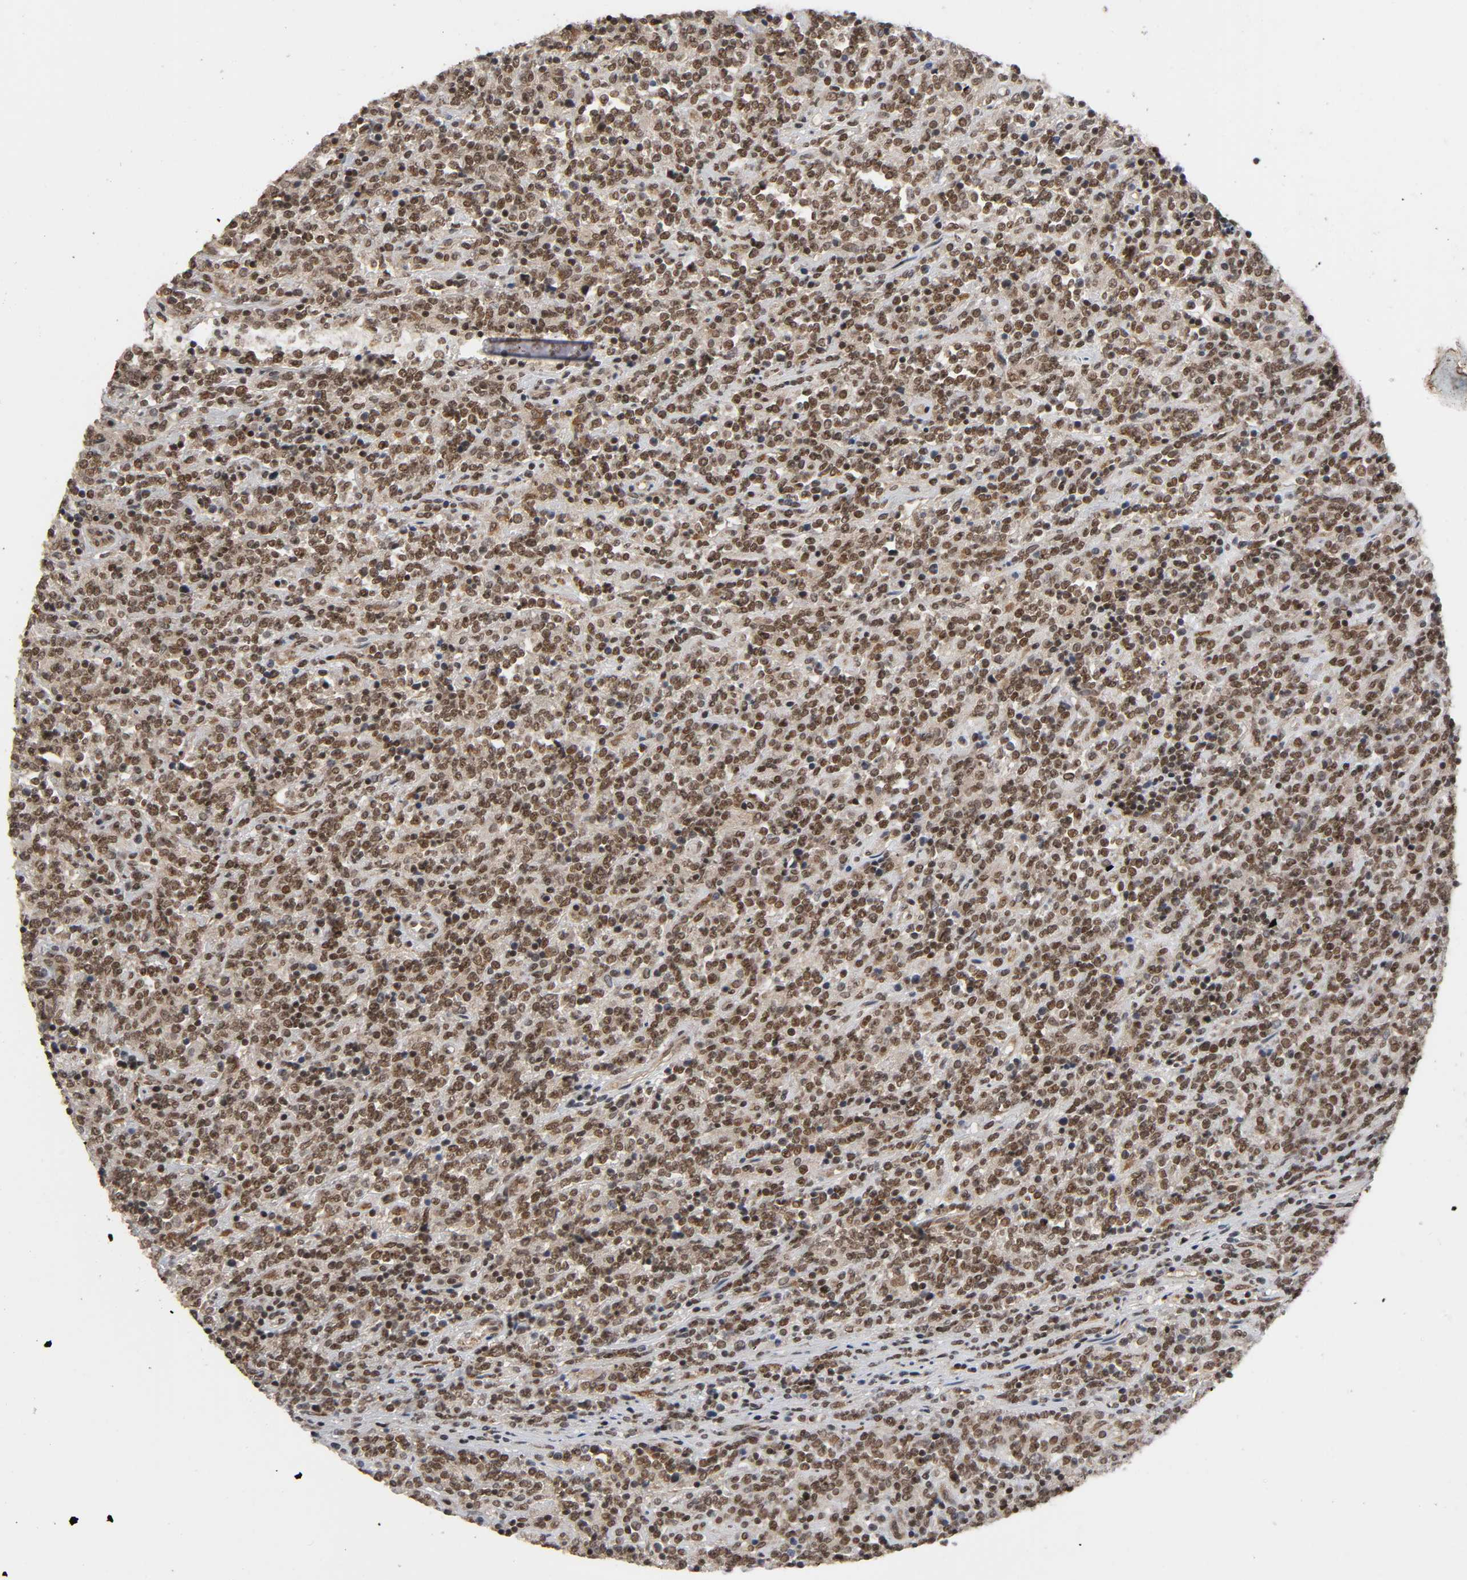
{"staining": {"intensity": "moderate", "quantity": ">75%", "location": "cytoplasmic/membranous,nuclear"}, "tissue": "lymphoma", "cell_type": "Tumor cells", "image_type": "cancer", "snomed": [{"axis": "morphology", "description": "Malignant lymphoma, non-Hodgkin's type, High grade"}, {"axis": "topography", "description": "Soft tissue"}], "caption": "High-grade malignant lymphoma, non-Hodgkin's type stained with a protein marker demonstrates moderate staining in tumor cells.", "gene": "ZNF384", "patient": {"sex": "male", "age": 18}}